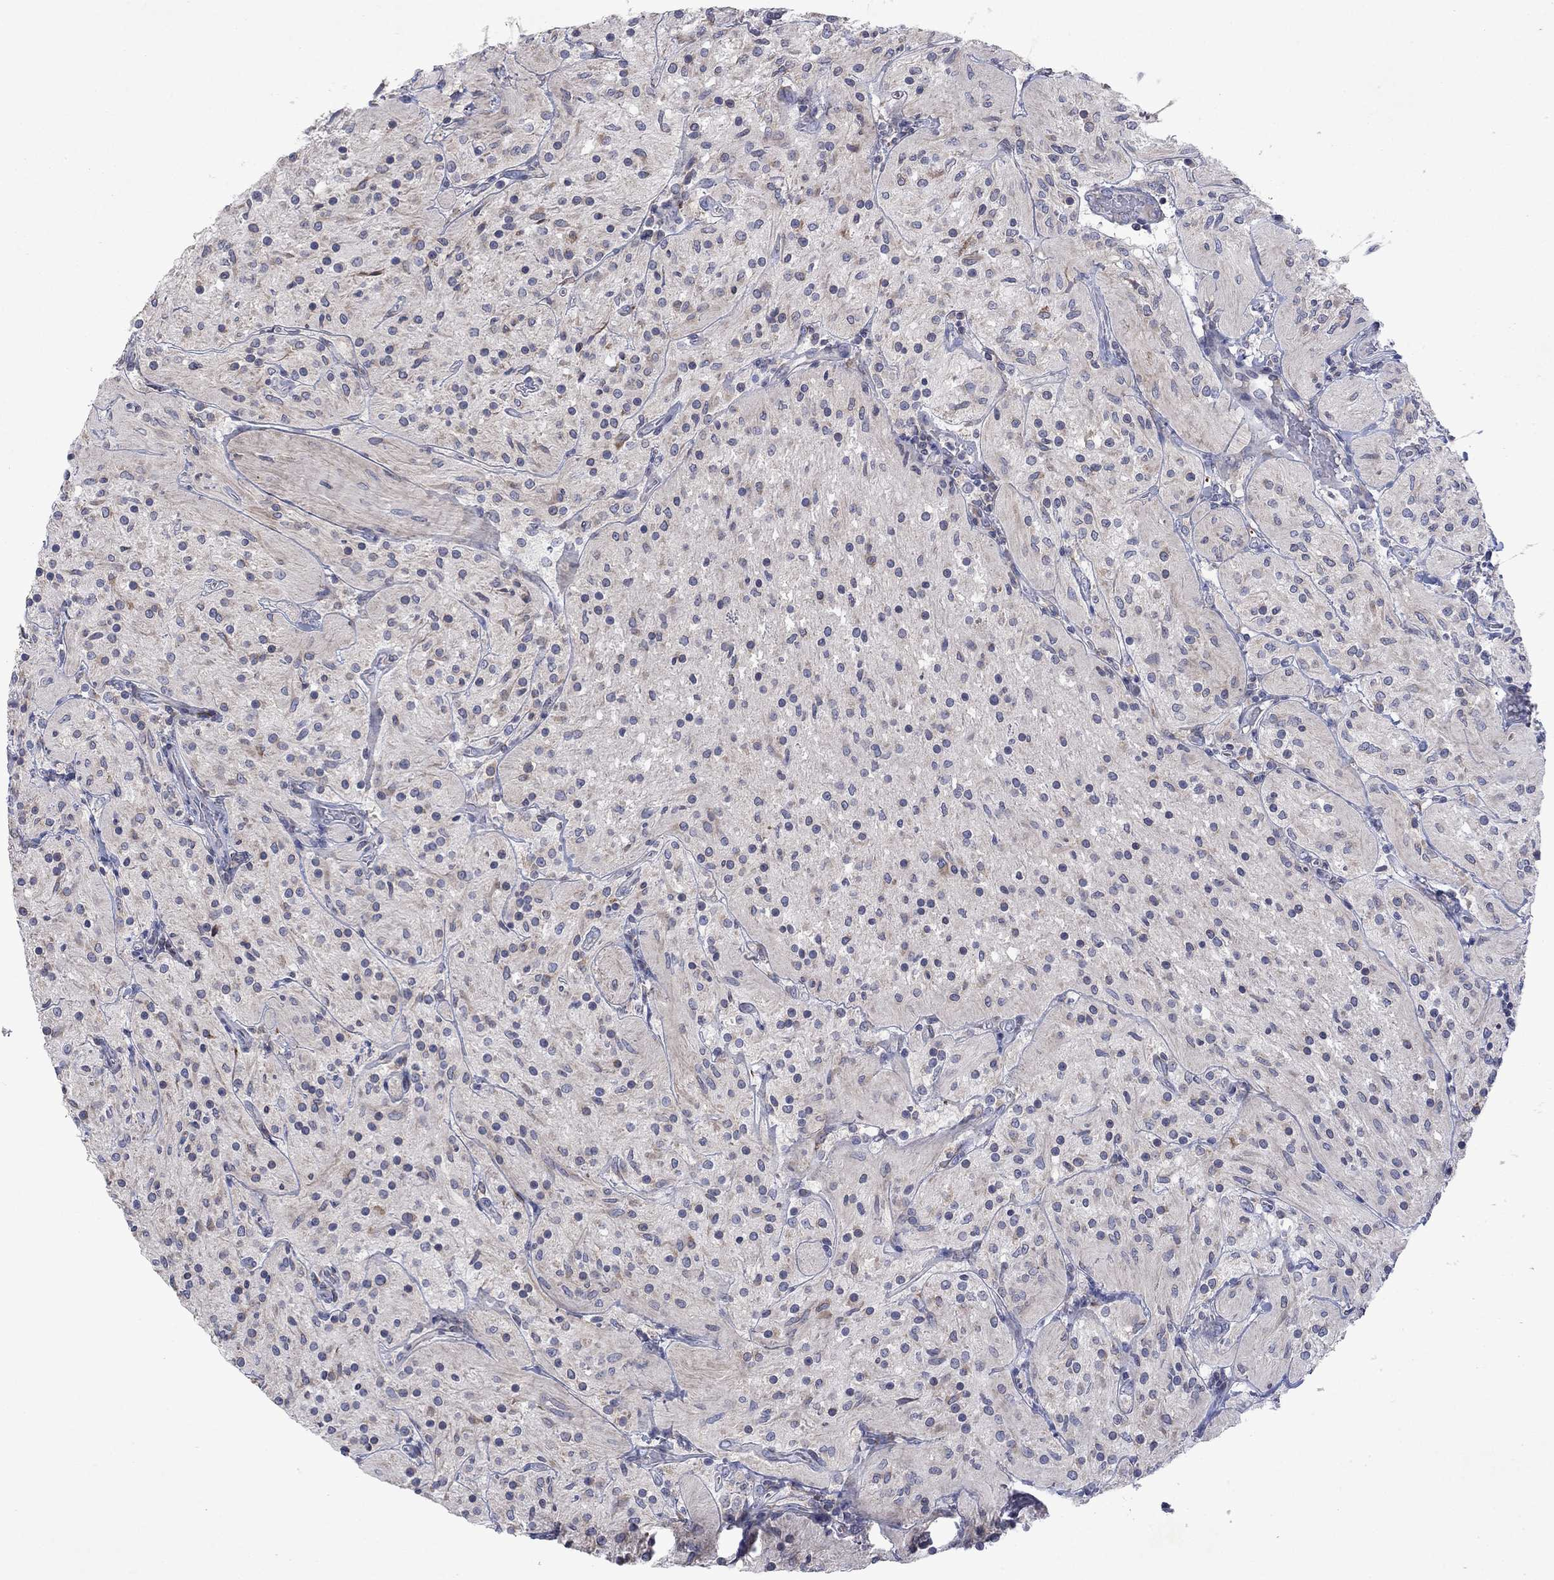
{"staining": {"intensity": "negative", "quantity": "none", "location": "none"}, "tissue": "glioma", "cell_type": "Tumor cells", "image_type": "cancer", "snomed": [{"axis": "morphology", "description": "Glioma, malignant, Low grade"}, {"axis": "topography", "description": "Brain"}], "caption": "High power microscopy photomicrograph of an immunohistochemistry image of low-grade glioma (malignant), revealing no significant expression in tumor cells.", "gene": "TMEM97", "patient": {"sex": "male", "age": 3}}